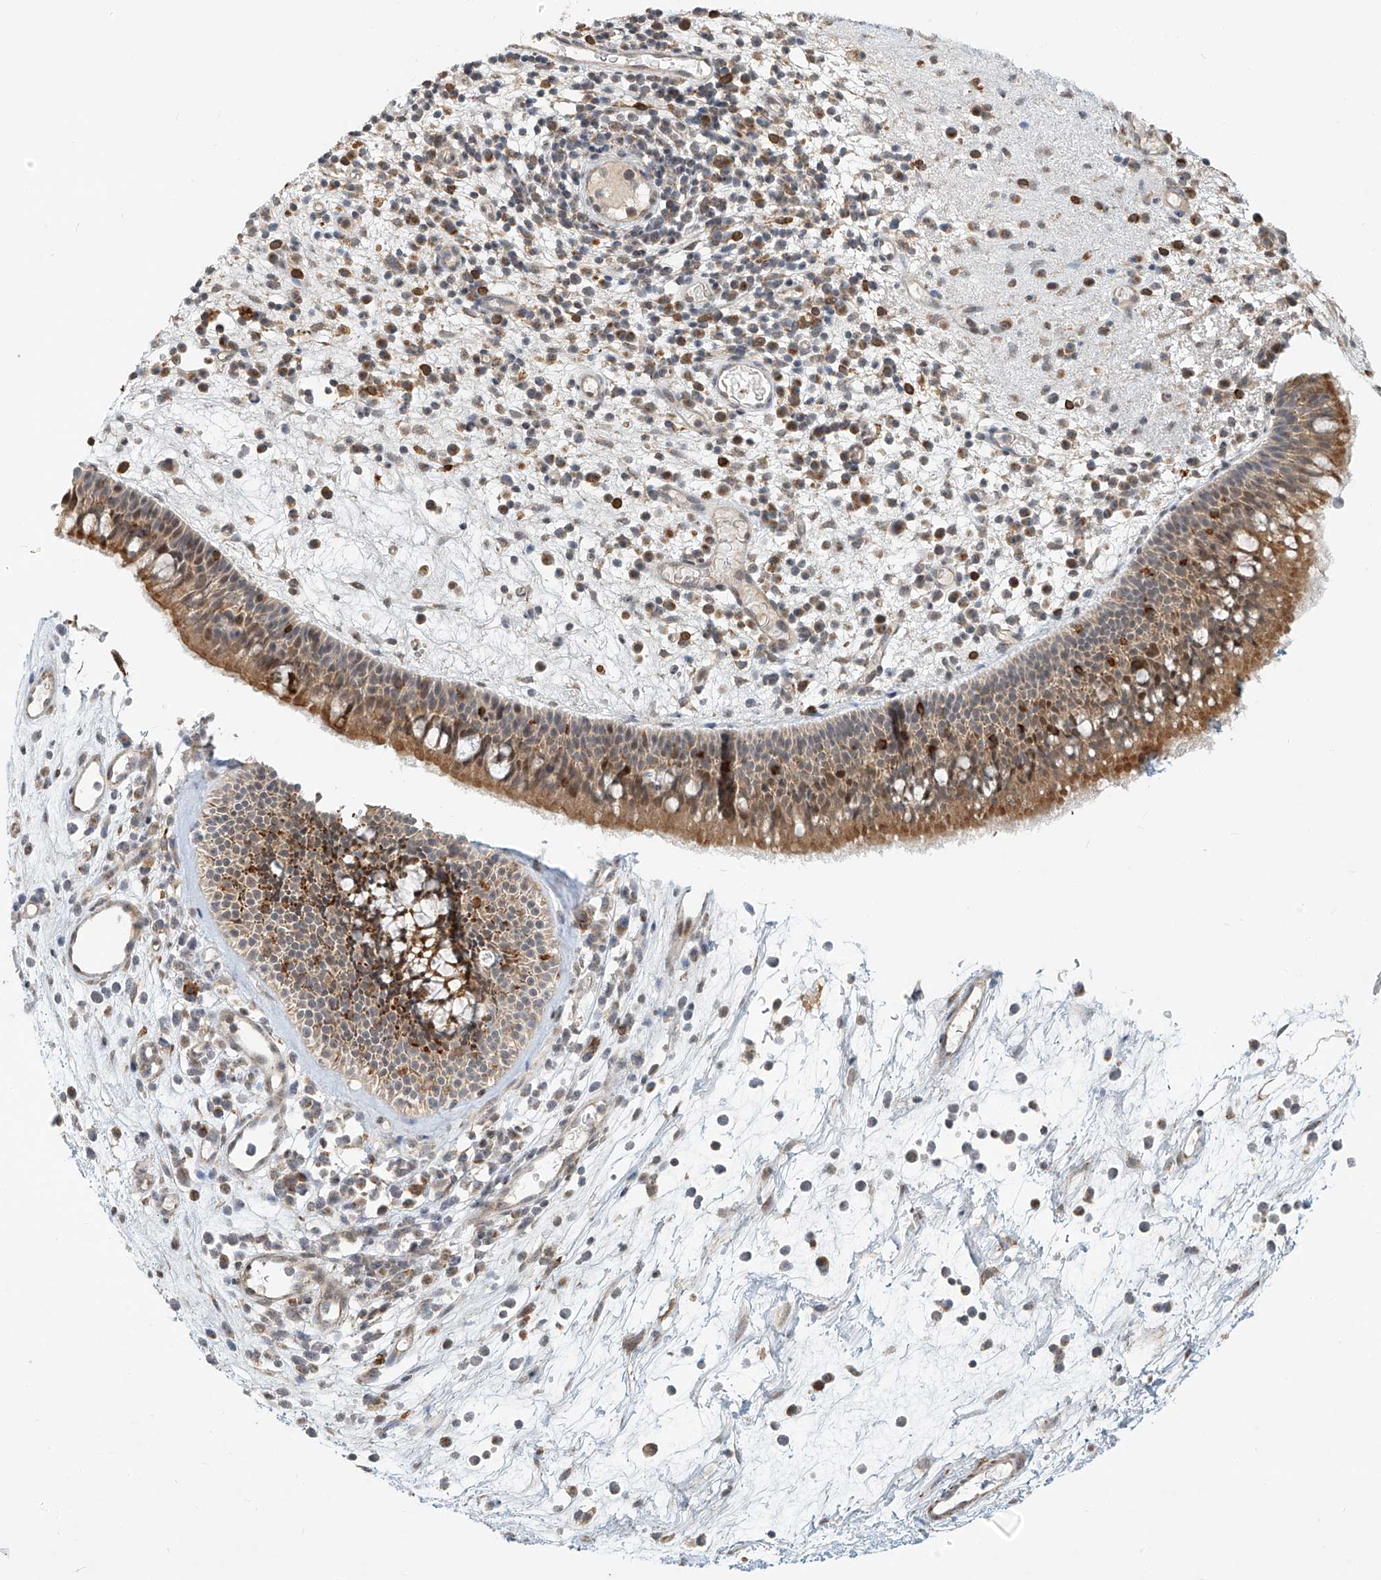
{"staining": {"intensity": "moderate", "quantity": ">75%", "location": "cytoplasmic/membranous"}, "tissue": "nasopharynx", "cell_type": "Respiratory epithelial cells", "image_type": "normal", "snomed": [{"axis": "morphology", "description": "Normal tissue, NOS"}, {"axis": "morphology", "description": "Inflammation, NOS"}, {"axis": "morphology", "description": "Malignant melanoma, Metastatic site"}, {"axis": "topography", "description": "Nasopharynx"}], "caption": "The immunohistochemical stain highlights moderate cytoplasmic/membranous positivity in respiratory epithelial cells of unremarkable nasopharynx.", "gene": "SYTL3", "patient": {"sex": "male", "age": 70}}